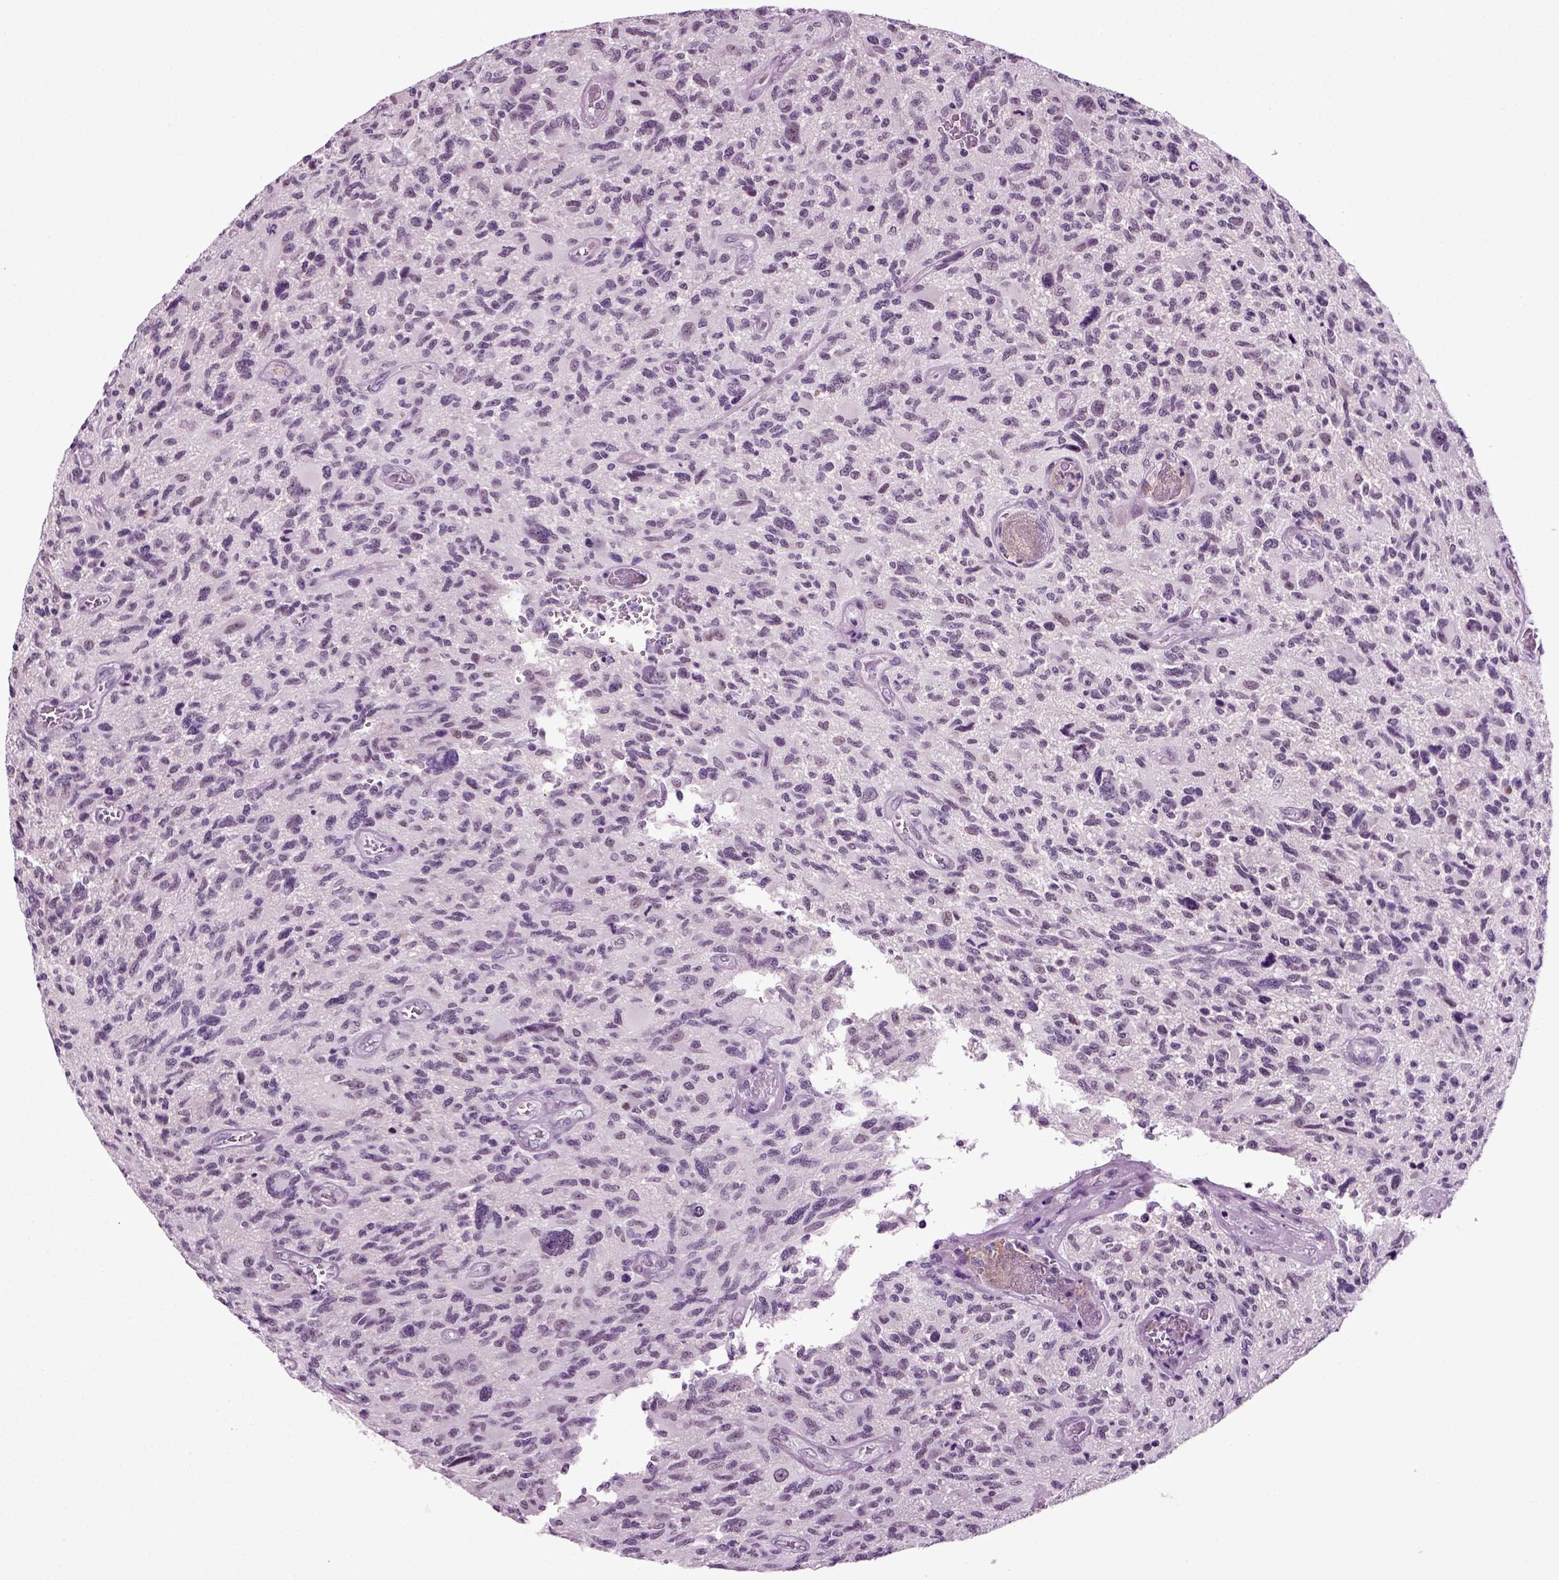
{"staining": {"intensity": "negative", "quantity": "none", "location": "none"}, "tissue": "glioma", "cell_type": "Tumor cells", "image_type": "cancer", "snomed": [{"axis": "morphology", "description": "Glioma, malignant, NOS"}, {"axis": "morphology", "description": "Glioma, malignant, High grade"}, {"axis": "topography", "description": "Brain"}], "caption": "This photomicrograph is of malignant glioma (high-grade) stained with IHC to label a protein in brown with the nuclei are counter-stained blue. There is no staining in tumor cells.", "gene": "SPATA17", "patient": {"sex": "female", "age": 71}}